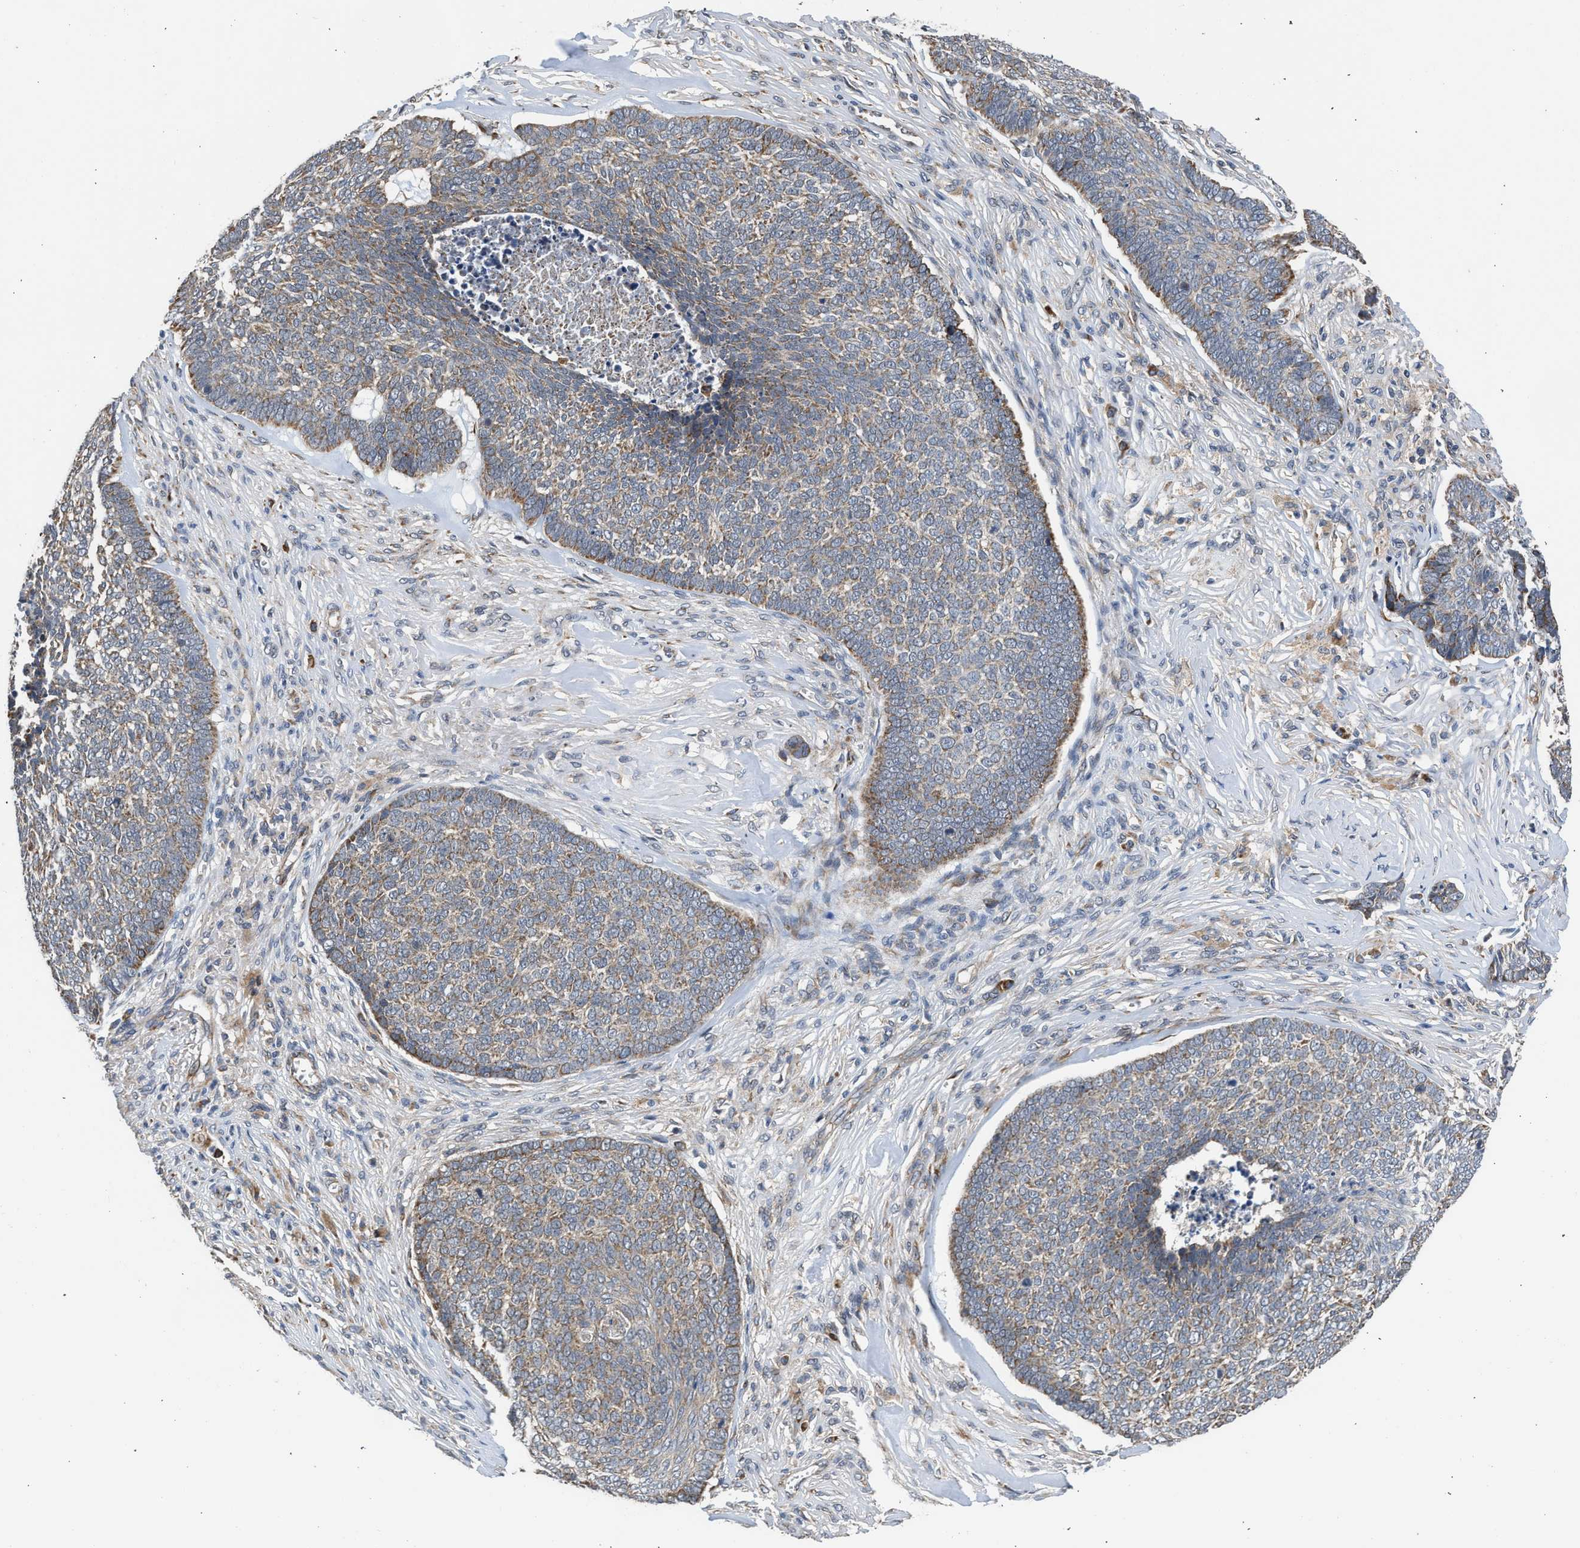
{"staining": {"intensity": "weak", "quantity": ">75%", "location": "cytoplasmic/membranous"}, "tissue": "skin cancer", "cell_type": "Tumor cells", "image_type": "cancer", "snomed": [{"axis": "morphology", "description": "Basal cell carcinoma"}, {"axis": "topography", "description": "Skin"}], "caption": "Skin cancer stained for a protein (brown) exhibits weak cytoplasmic/membranous positive positivity in approximately >75% of tumor cells.", "gene": "POLG2", "patient": {"sex": "male", "age": 84}}